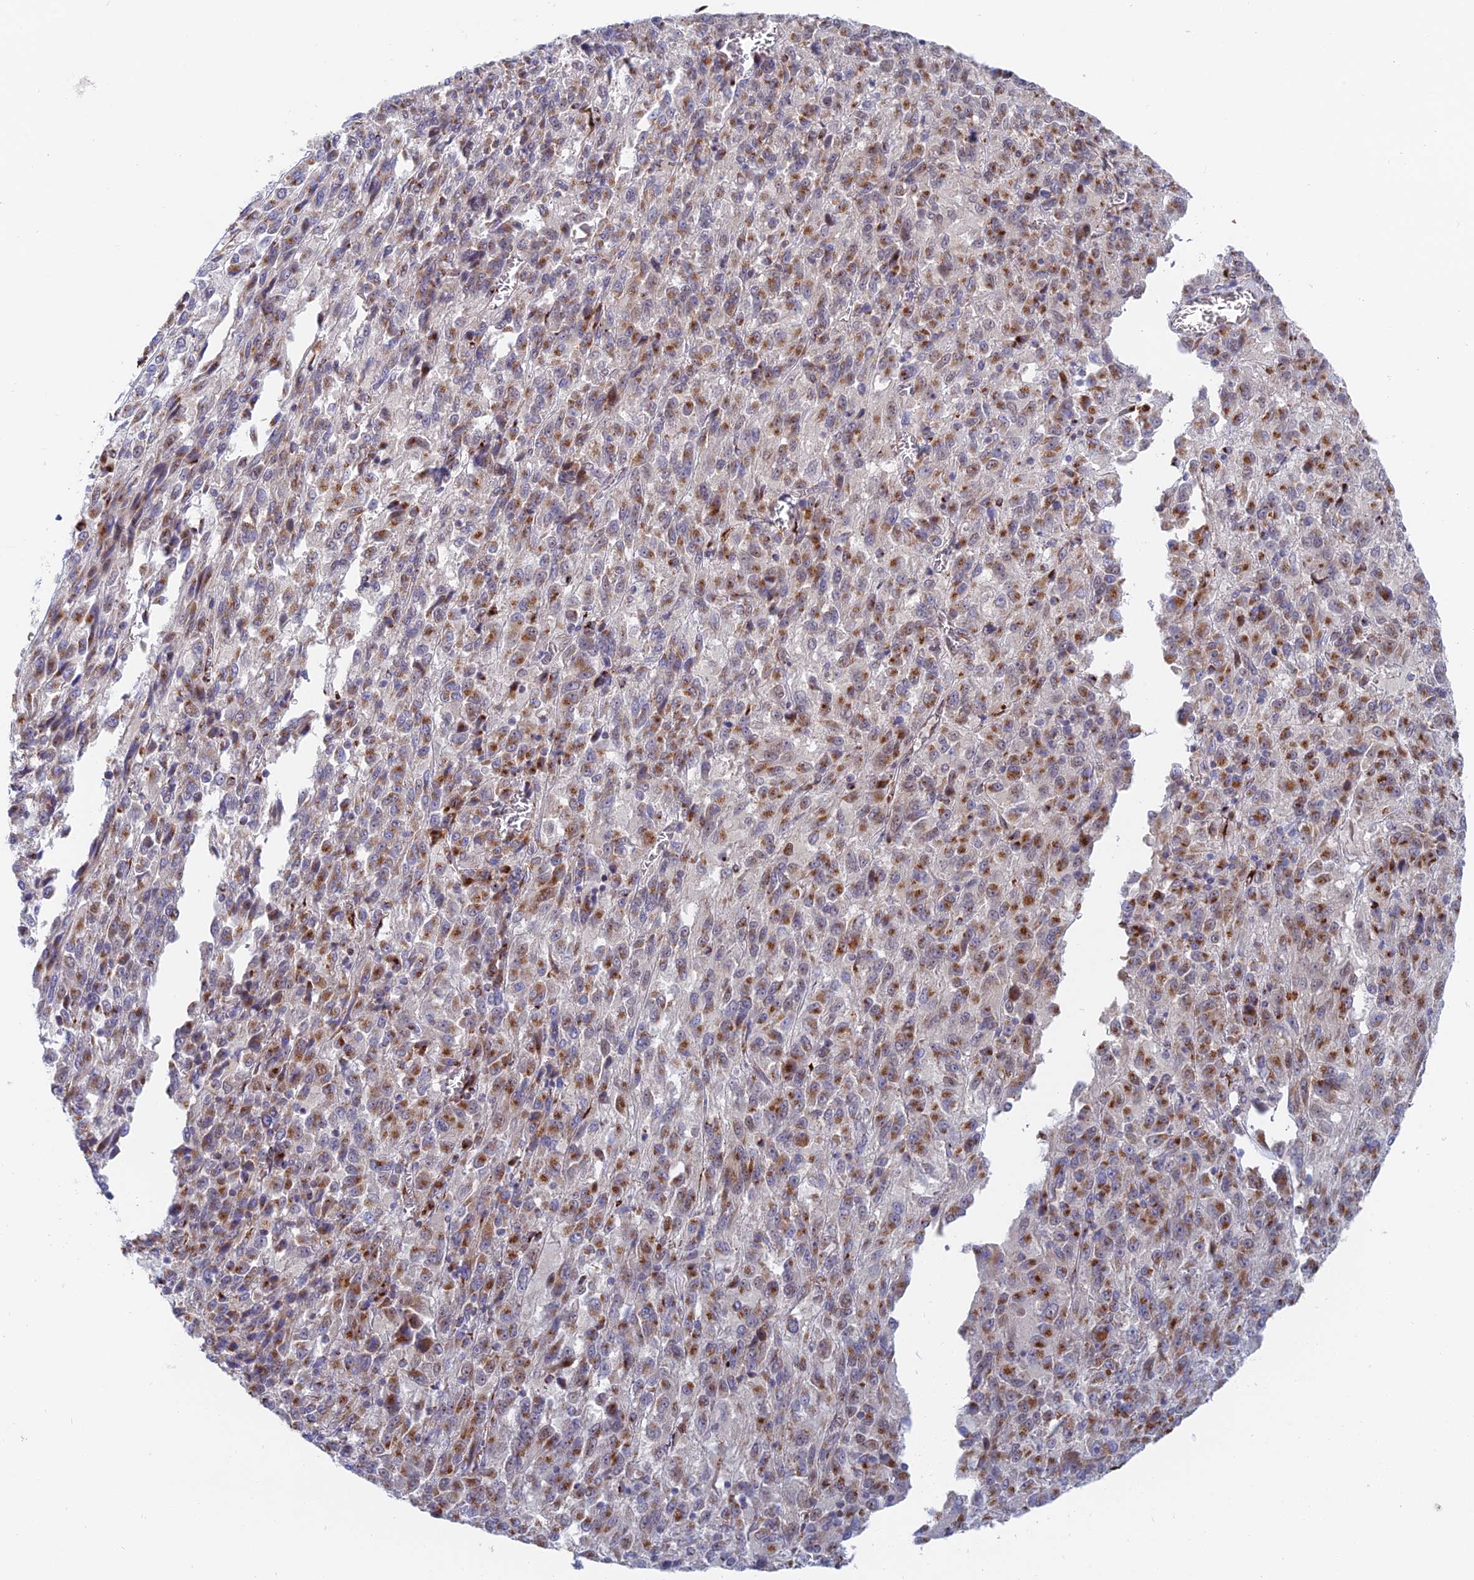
{"staining": {"intensity": "strong", "quantity": ">75%", "location": "cytoplasmic/membranous"}, "tissue": "melanoma", "cell_type": "Tumor cells", "image_type": "cancer", "snomed": [{"axis": "morphology", "description": "Malignant melanoma, Metastatic site"}, {"axis": "topography", "description": "Lung"}], "caption": "Human malignant melanoma (metastatic site) stained with a protein marker shows strong staining in tumor cells.", "gene": "HS2ST1", "patient": {"sex": "male", "age": 64}}